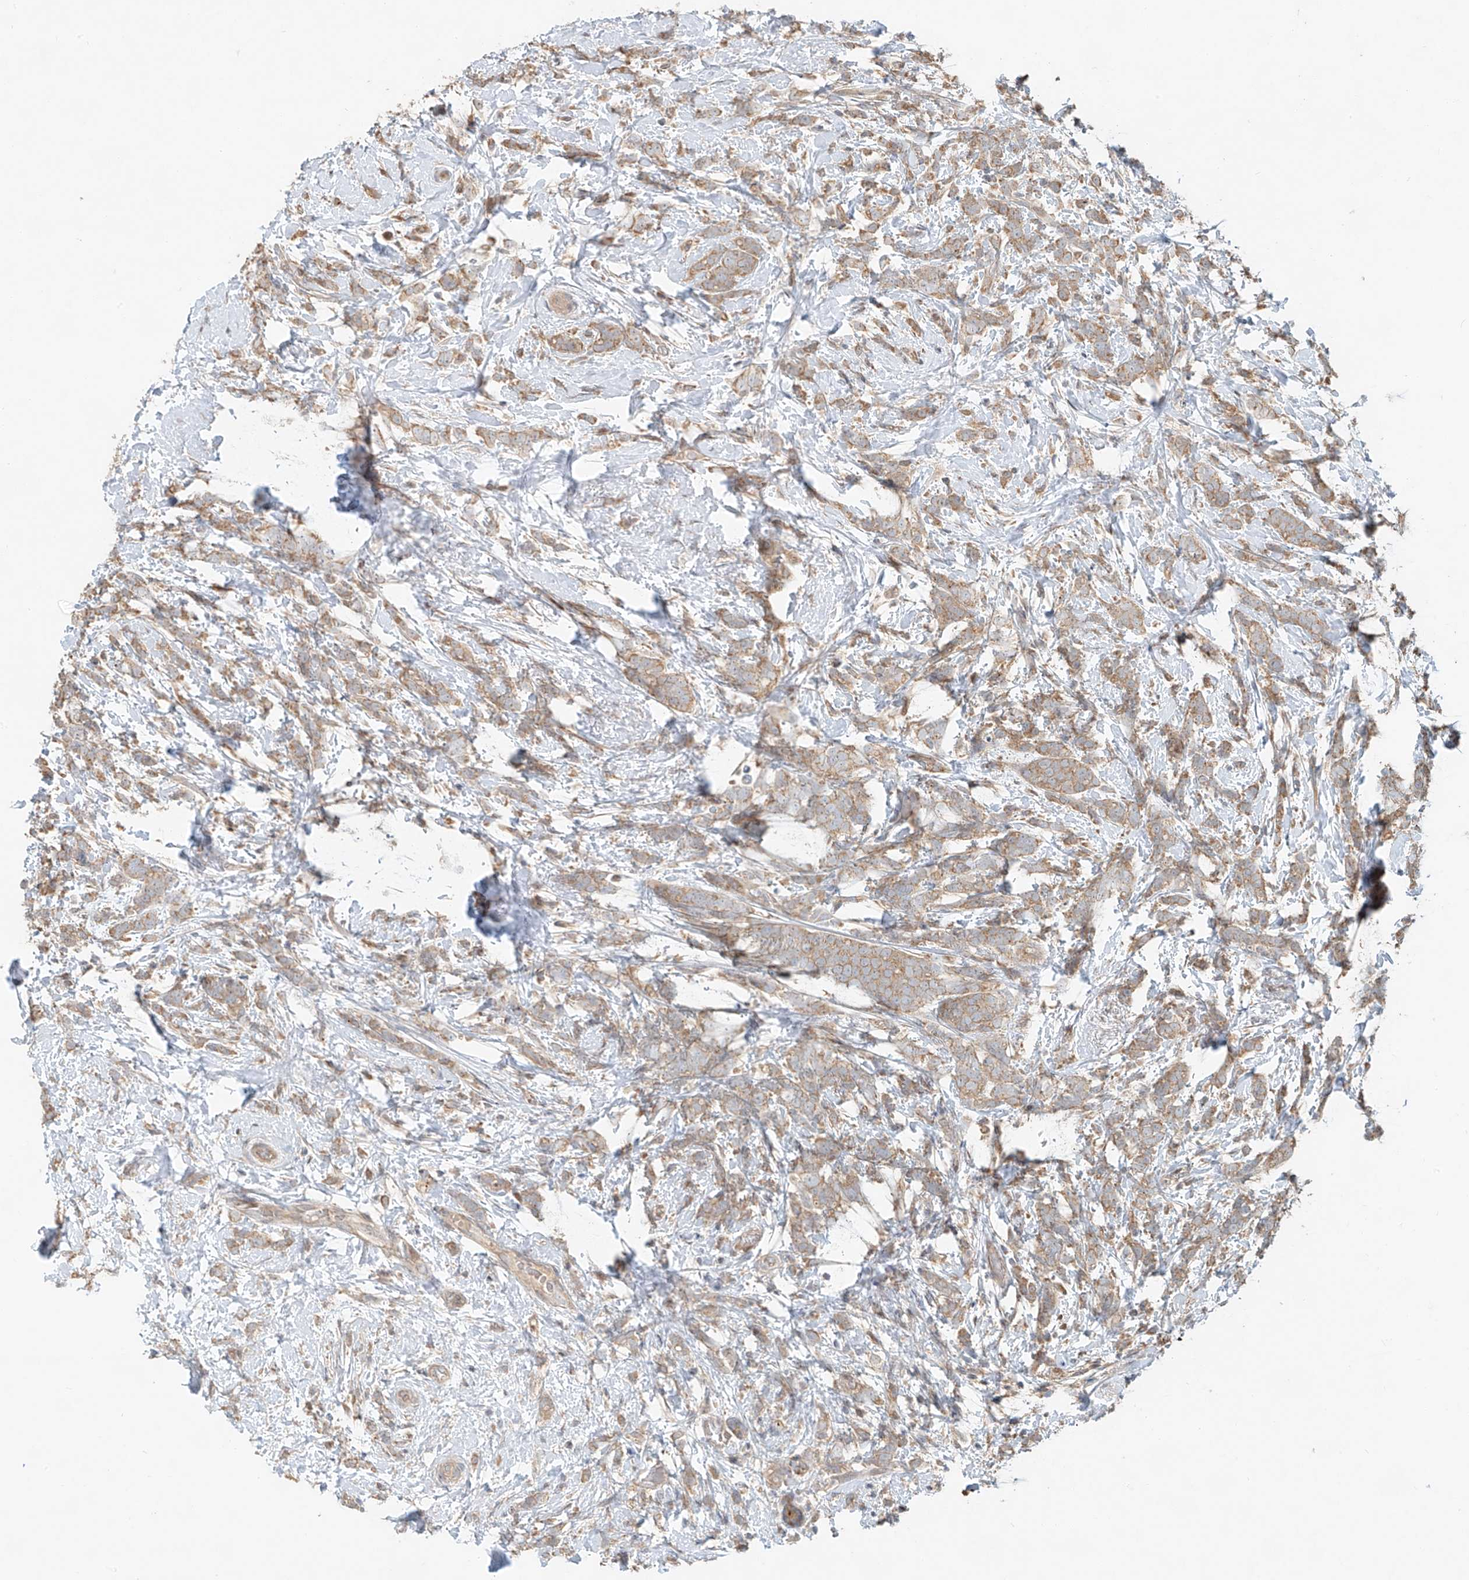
{"staining": {"intensity": "weak", "quantity": ">75%", "location": "cytoplasmic/membranous"}, "tissue": "breast cancer", "cell_type": "Tumor cells", "image_type": "cancer", "snomed": [{"axis": "morphology", "description": "Lobular carcinoma"}, {"axis": "topography", "description": "Breast"}], "caption": "There is low levels of weak cytoplasmic/membranous positivity in tumor cells of breast lobular carcinoma, as demonstrated by immunohistochemical staining (brown color).", "gene": "TMEM61", "patient": {"sex": "female", "age": 58}}